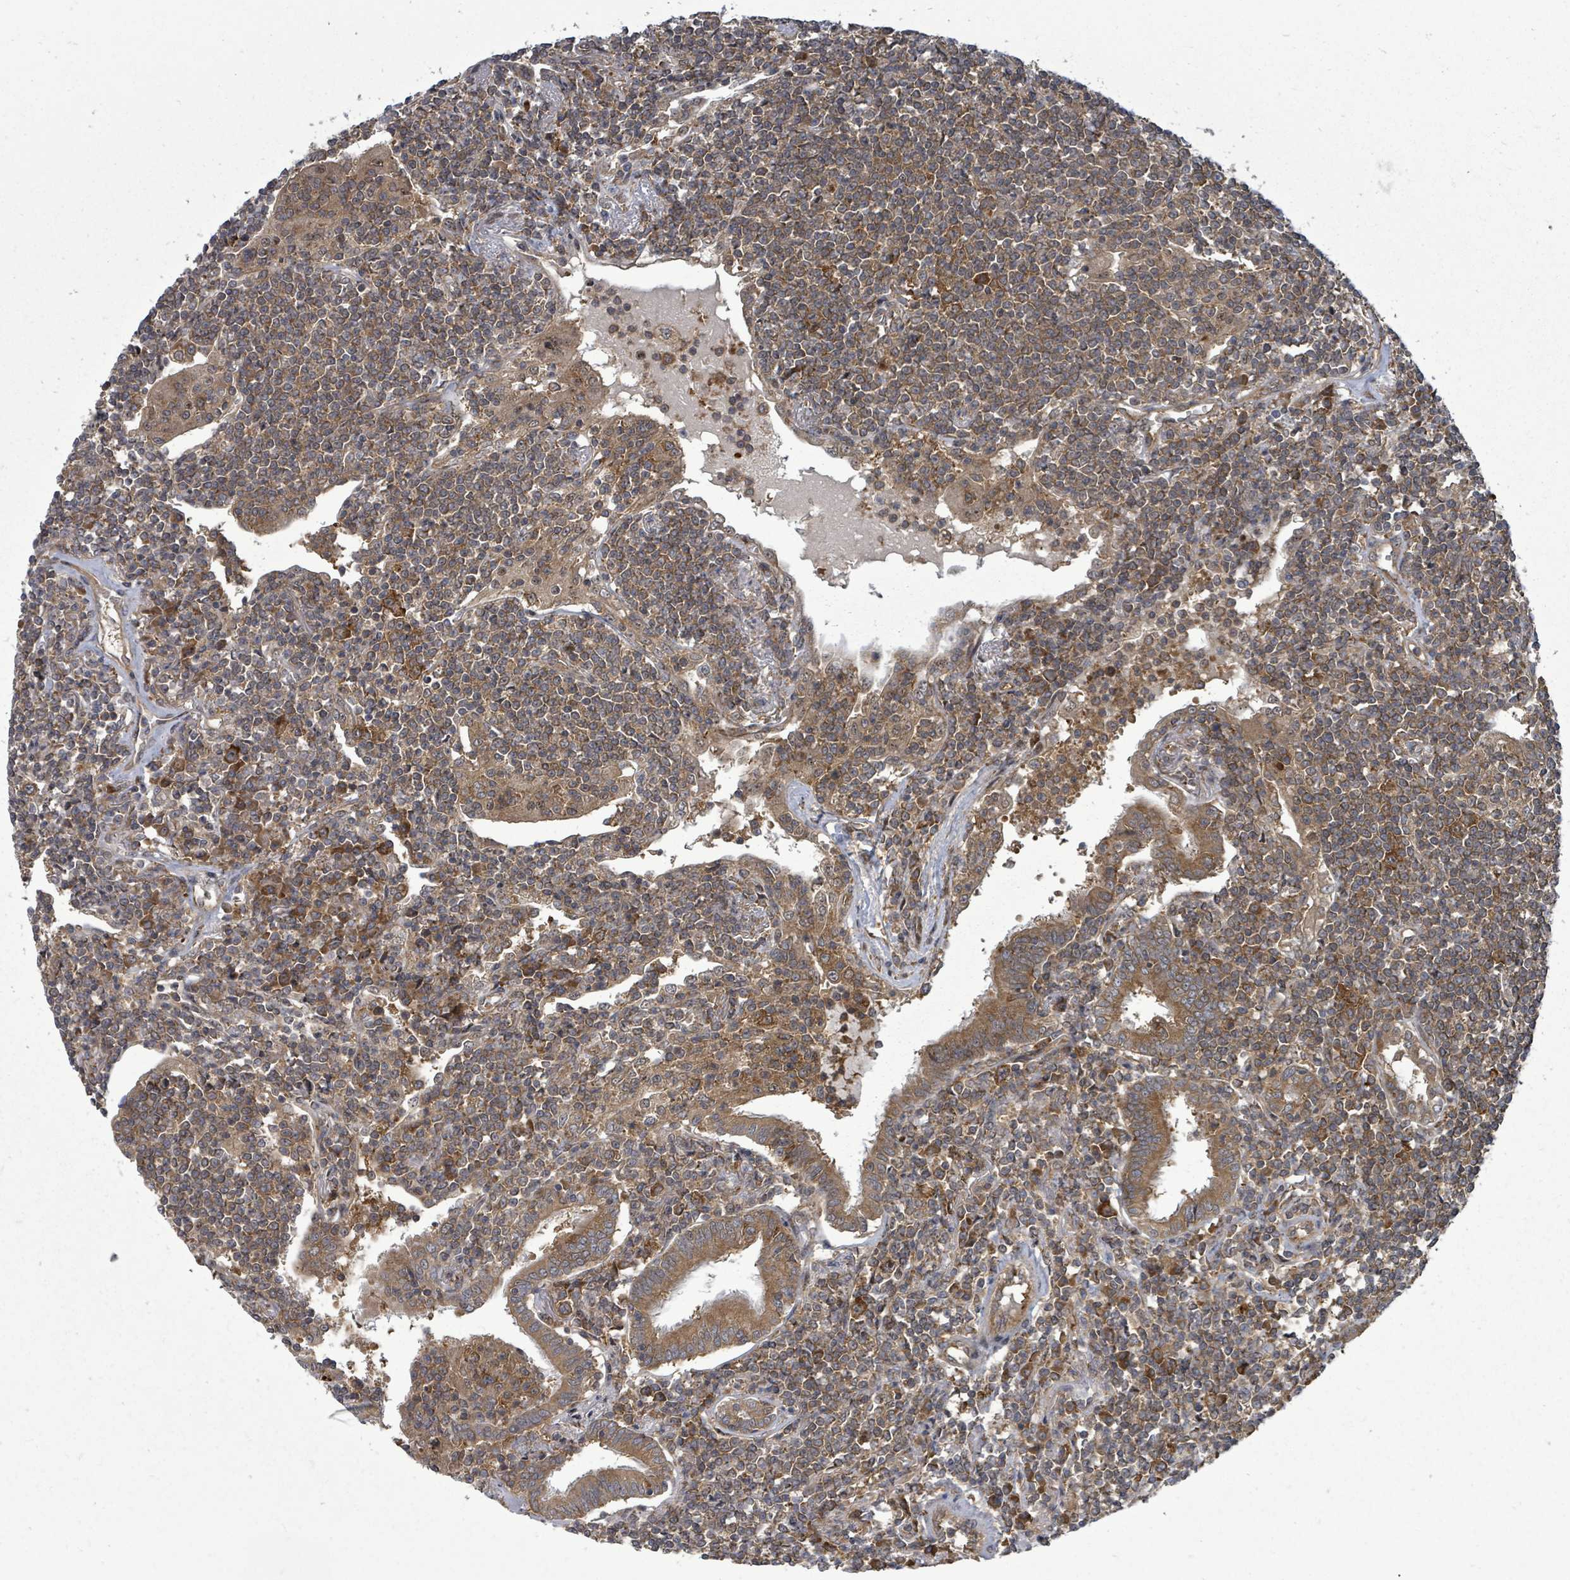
{"staining": {"intensity": "moderate", "quantity": ">75%", "location": "cytoplasmic/membranous"}, "tissue": "lymphoma", "cell_type": "Tumor cells", "image_type": "cancer", "snomed": [{"axis": "morphology", "description": "Malignant lymphoma, non-Hodgkin's type, Low grade"}, {"axis": "topography", "description": "Lung"}], "caption": "A photomicrograph showing moderate cytoplasmic/membranous expression in about >75% of tumor cells in malignant lymphoma, non-Hodgkin's type (low-grade), as visualized by brown immunohistochemical staining.", "gene": "EIF3C", "patient": {"sex": "female", "age": 71}}